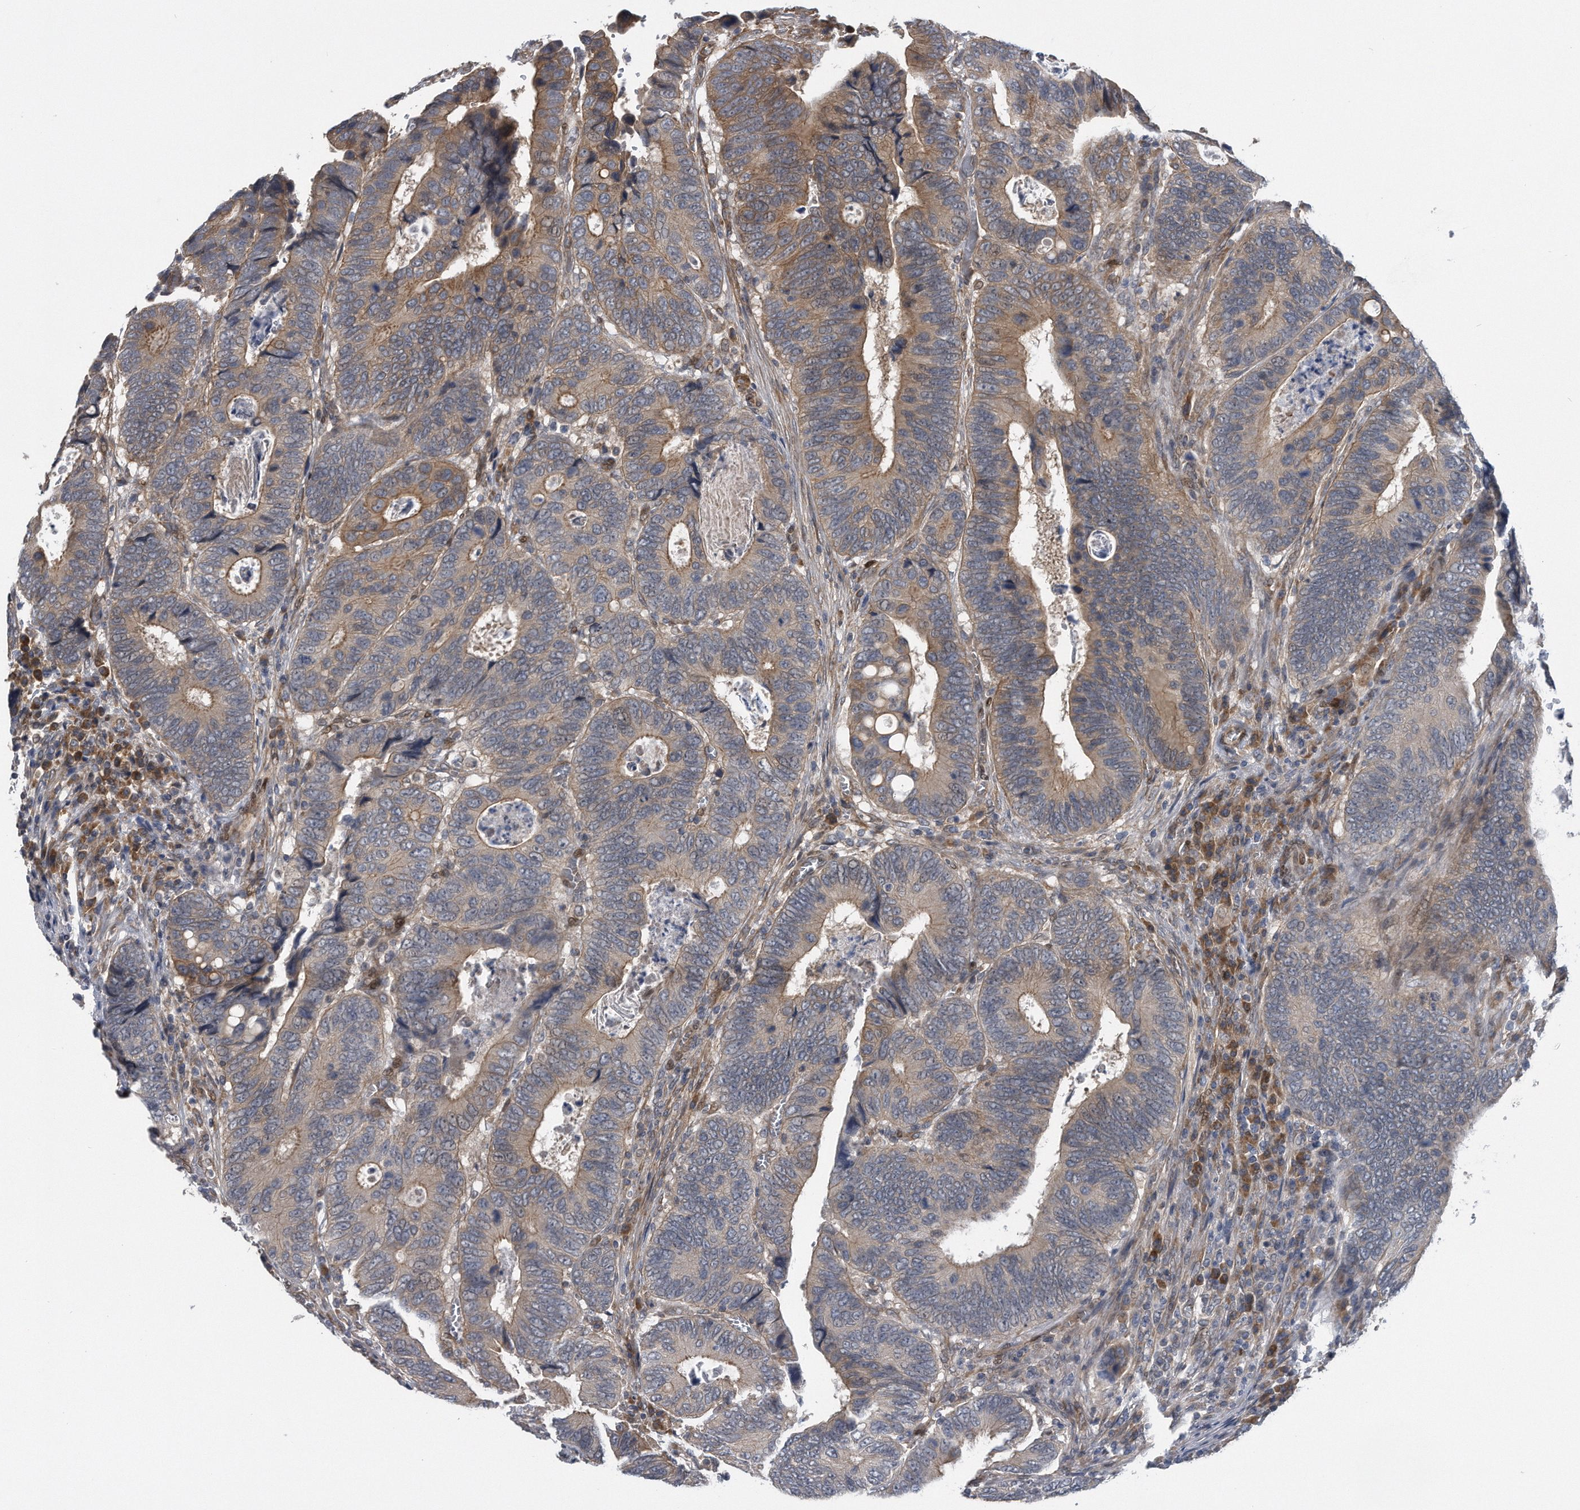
{"staining": {"intensity": "moderate", "quantity": "25%-75%", "location": "cytoplasmic/membranous"}, "tissue": "colorectal cancer", "cell_type": "Tumor cells", "image_type": "cancer", "snomed": [{"axis": "morphology", "description": "Adenocarcinoma, NOS"}, {"axis": "topography", "description": "Colon"}], "caption": "The immunohistochemical stain shows moderate cytoplasmic/membranous expression in tumor cells of colorectal cancer (adenocarcinoma) tissue. The staining was performed using DAB, with brown indicating positive protein expression. Nuclei are stained blue with hematoxylin.", "gene": "ZNF79", "patient": {"sex": "male", "age": 72}}